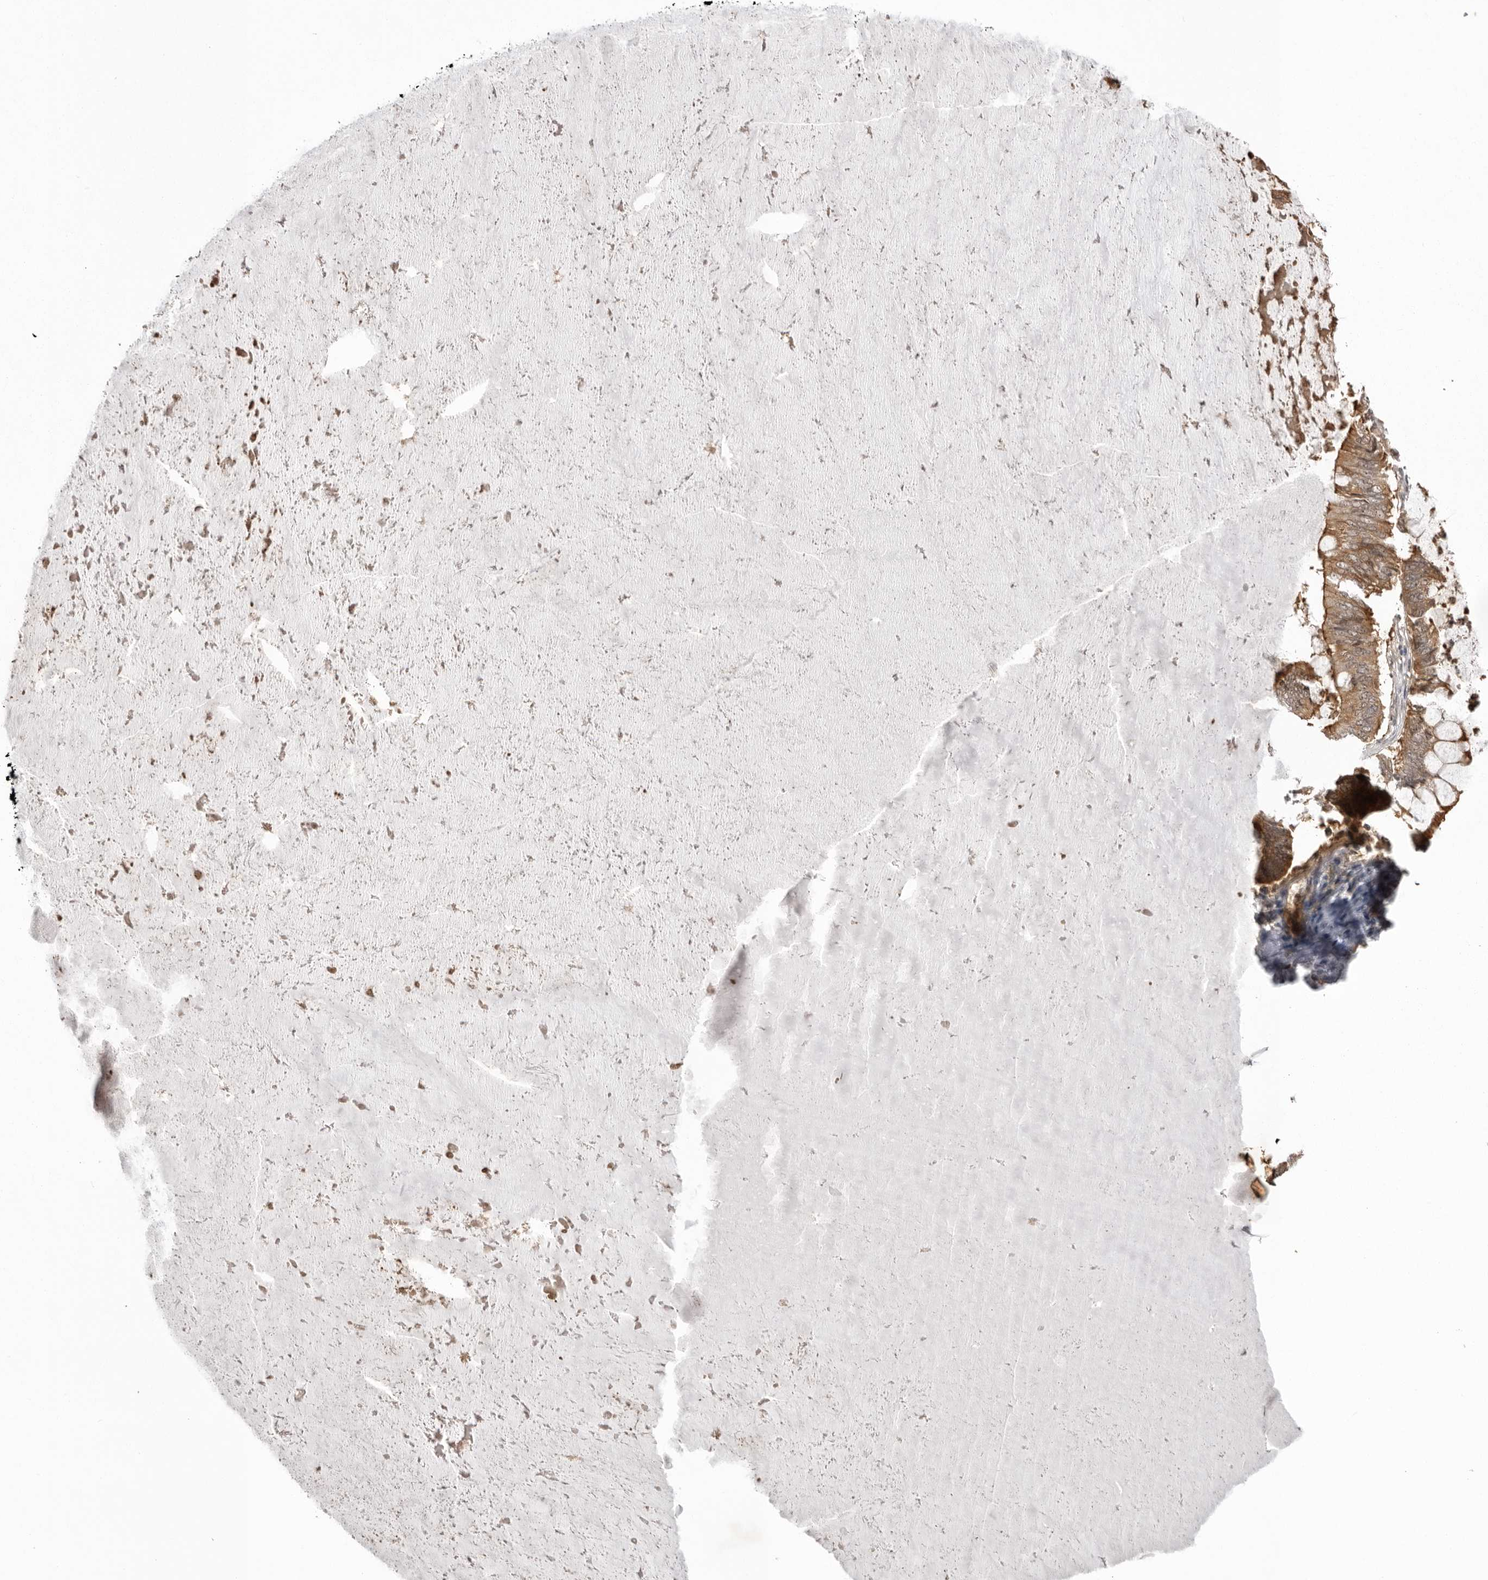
{"staining": {"intensity": "moderate", "quantity": ">75%", "location": "cytoplasmic/membranous"}, "tissue": "ovarian cancer", "cell_type": "Tumor cells", "image_type": "cancer", "snomed": [{"axis": "morphology", "description": "Cystadenocarcinoma, mucinous, NOS"}, {"axis": "topography", "description": "Ovary"}], "caption": "IHC staining of mucinous cystadenocarcinoma (ovarian), which shows medium levels of moderate cytoplasmic/membranous expression in approximately >75% of tumor cells indicating moderate cytoplasmic/membranous protein expression. The staining was performed using DAB (3,3'-diaminobenzidine) (brown) for protein detection and nuclei were counterstained in hematoxylin (blue).", "gene": "USP43", "patient": {"sex": "female", "age": 61}}